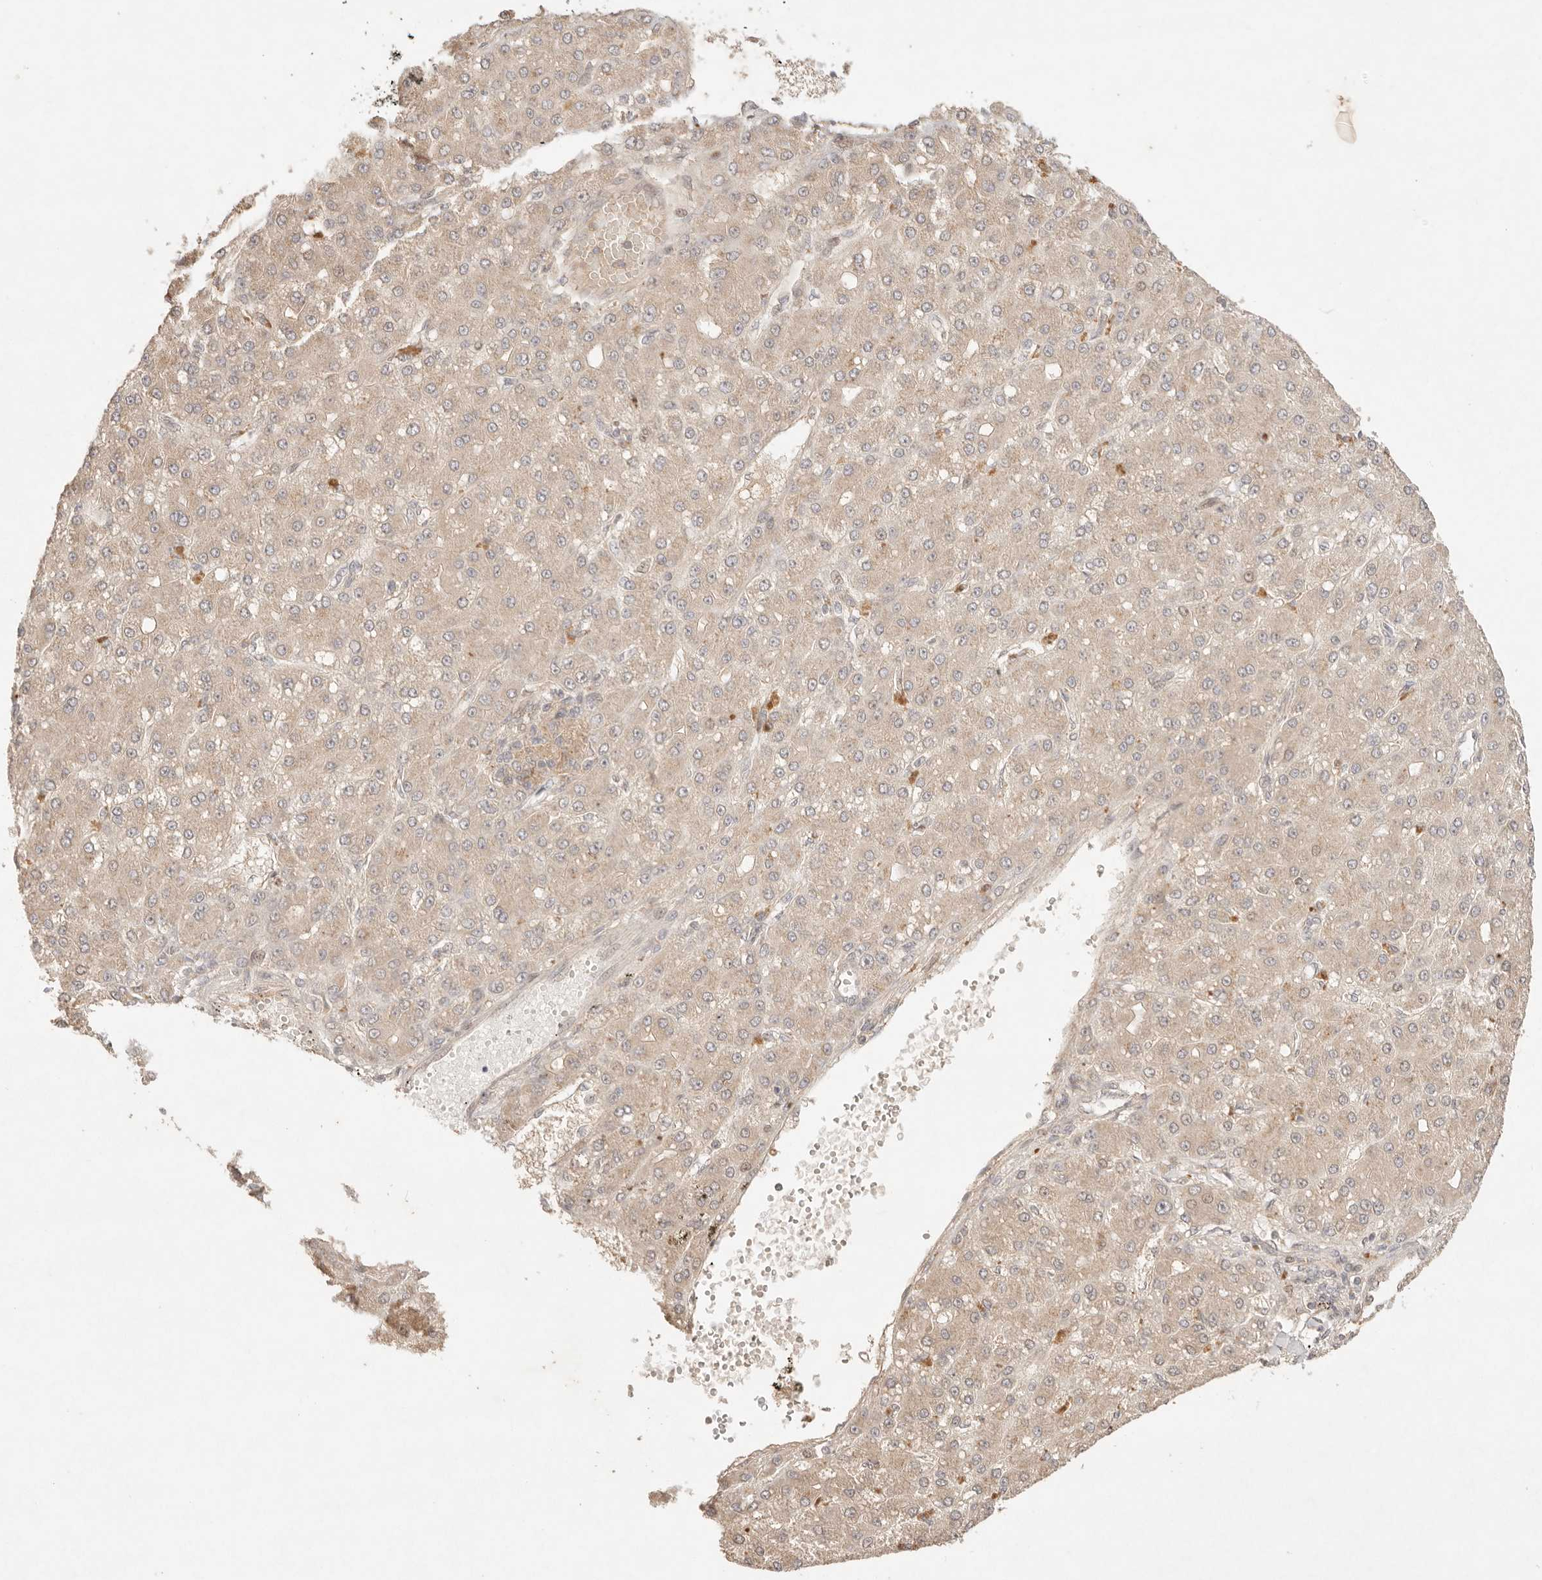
{"staining": {"intensity": "weak", "quantity": ">75%", "location": "cytoplasmic/membranous"}, "tissue": "liver cancer", "cell_type": "Tumor cells", "image_type": "cancer", "snomed": [{"axis": "morphology", "description": "Carcinoma, Hepatocellular, NOS"}, {"axis": "topography", "description": "Liver"}], "caption": "There is low levels of weak cytoplasmic/membranous expression in tumor cells of hepatocellular carcinoma (liver), as demonstrated by immunohistochemical staining (brown color).", "gene": "PHLDA3", "patient": {"sex": "male", "age": 67}}